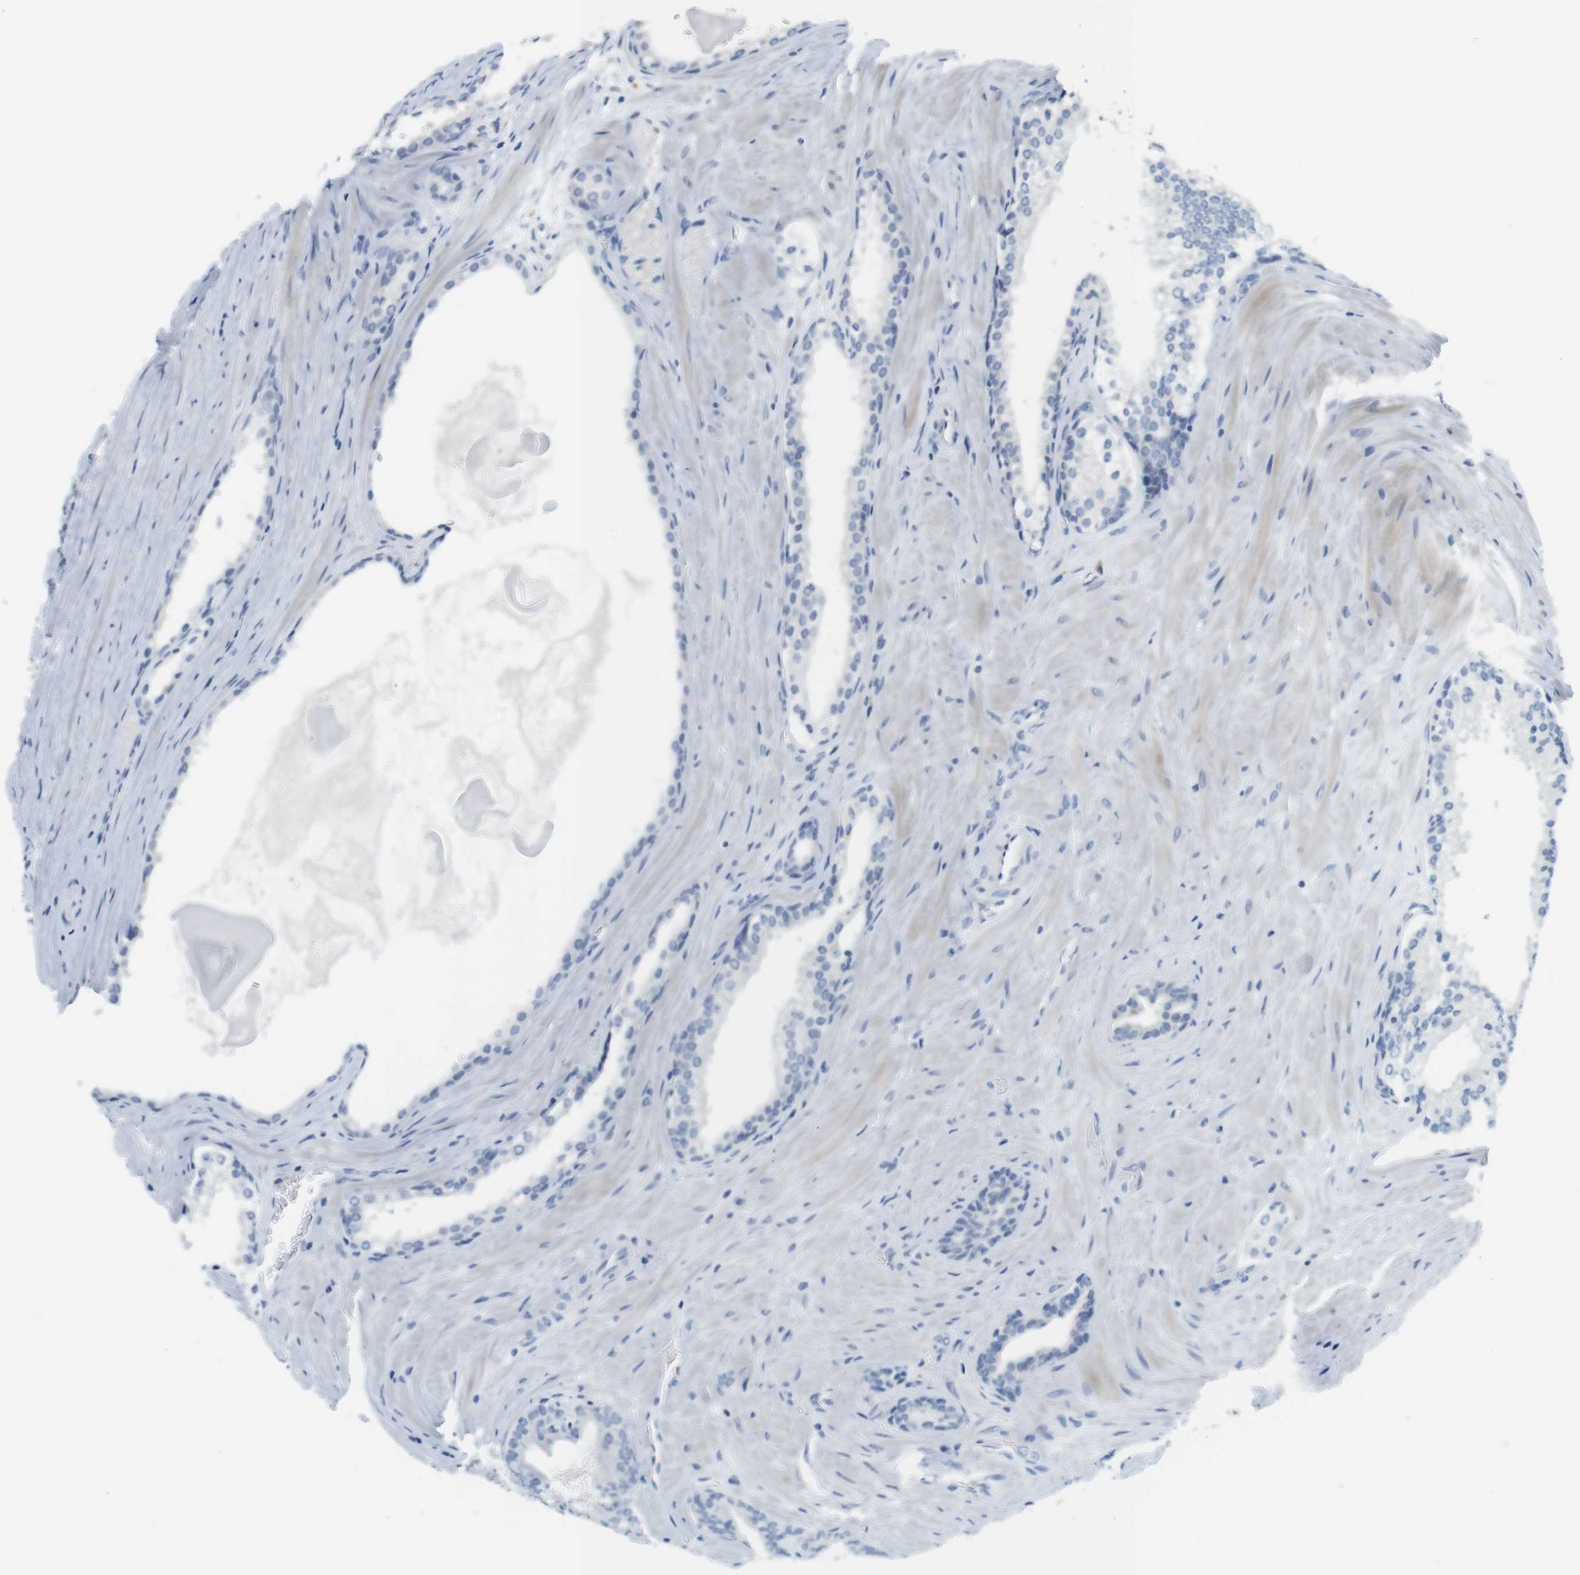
{"staining": {"intensity": "negative", "quantity": "none", "location": "none"}, "tissue": "prostate cancer", "cell_type": "Tumor cells", "image_type": "cancer", "snomed": [{"axis": "morphology", "description": "Adenocarcinoma, High grade"}, {"axis": "topography", "description": "Prostate"}], "caption": "A histopathology image of prostate cancer stained for a protein shows no brown staining in tumor cells.", "gene": "CREB3L2", "patient": {"sex": "male", "age": 60}}